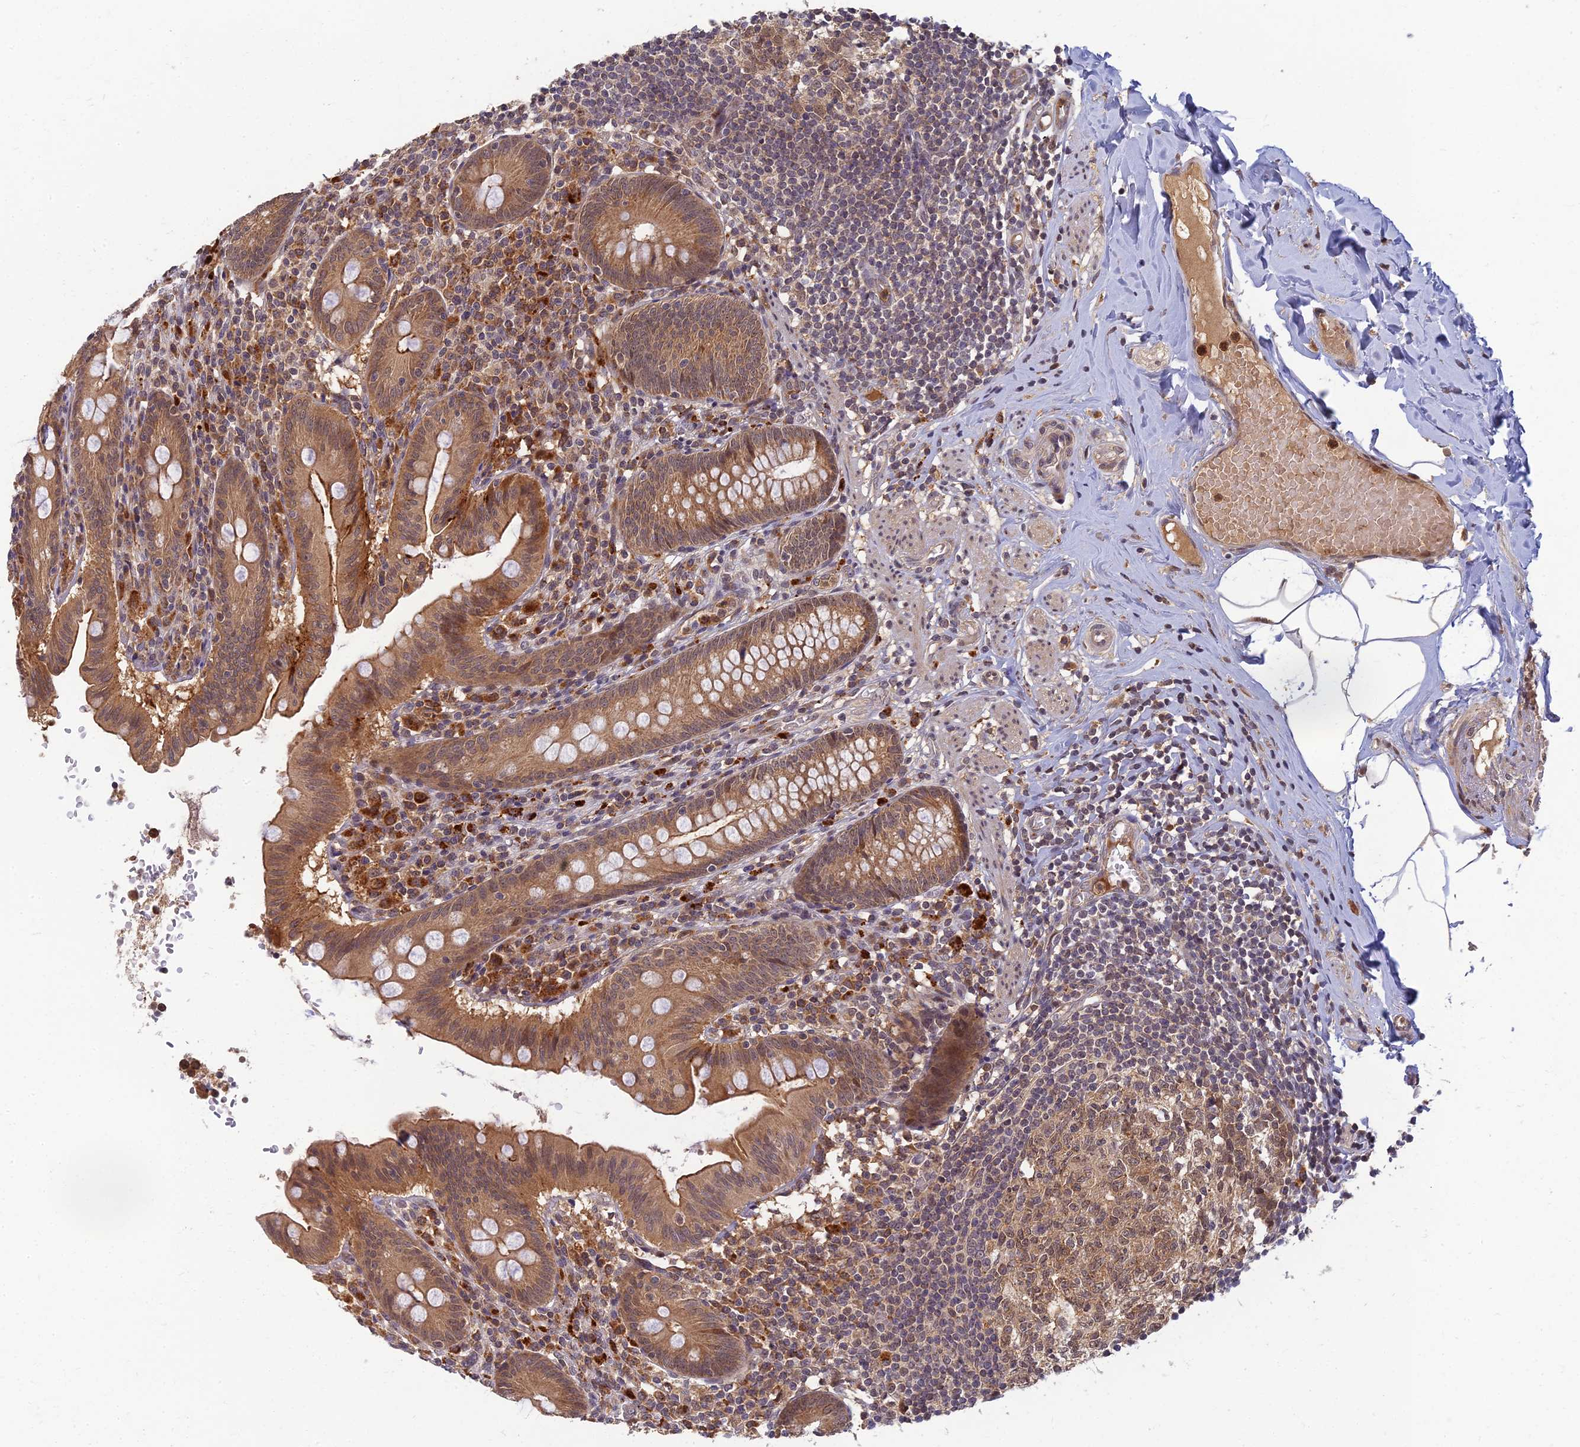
{"staining": {"intensity": "moderate", "quantity": ">75%", "location": "cytoplasmic/membranous"}, "tissue": "appendix", "cell_type": "Glandular cells", "image_type": "normal", "snomed": [{"axis": "morphology", "description": "Normal tissue, NOS"}, {"axis": "topography", "description": "Appendix"}], "caption": "Immunohistochemistry histopathology image of benign appendix stained for a protein (brown), which reveals medium levels of moderate cytoplasmic/membranous staining in approximately >75% of glandular cells.", "gene": "RGL3", "patient": {"sex": "male", "age": 55}}